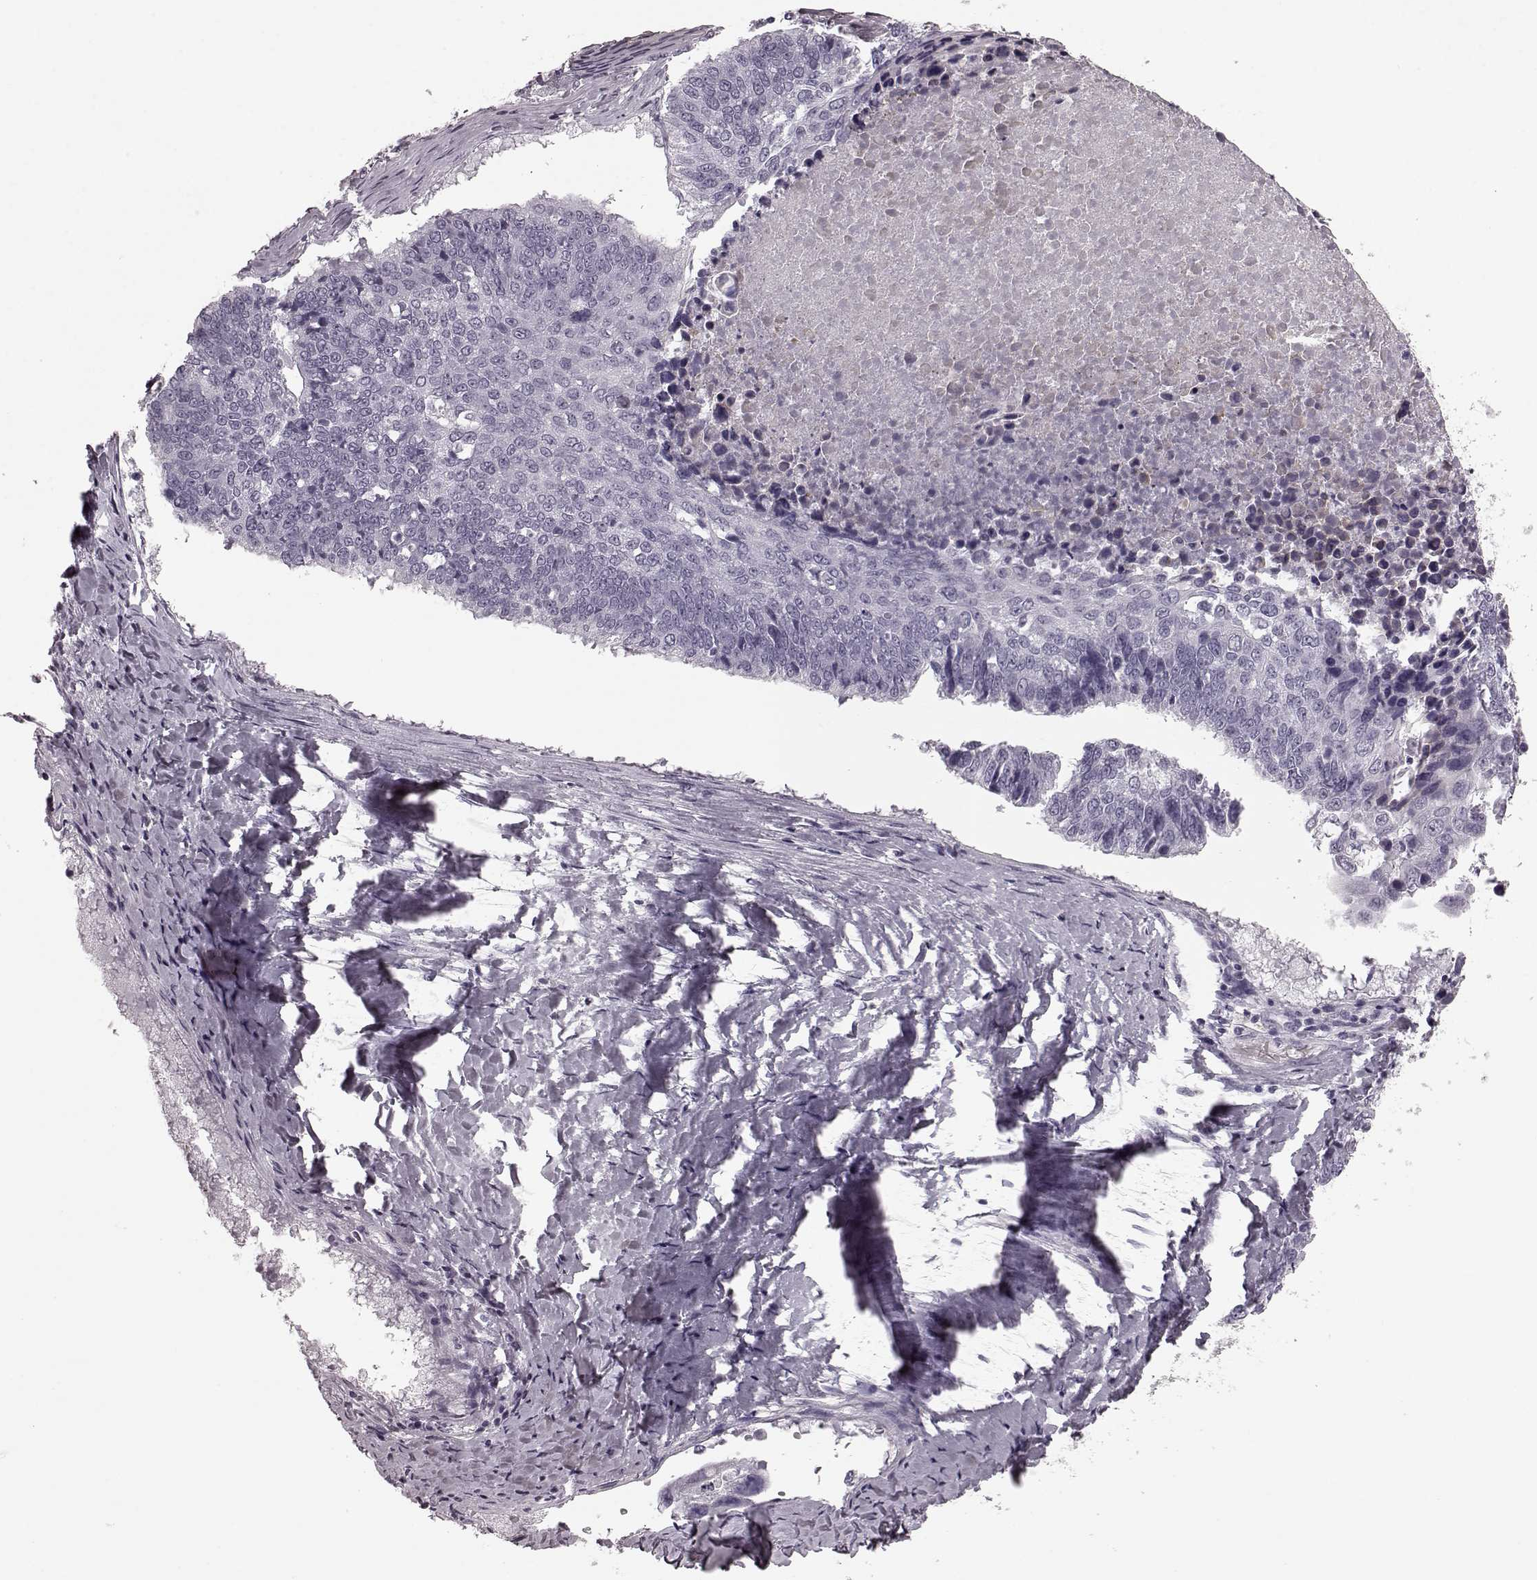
{"staining": {"intensity": "negative", "quantity": "none", "location": "none"}, "tissue": "lung cancer", "cell_type": "Tumor cells", "image_type": "cancer", "snomed": [{"axis": "morphology", "description": "Squamous cell carcinoma, NOS"}, {"axis": "topography", "description": "Lung"}], "caption": "Immunohistochemical staining of human lung cancer shows no significant expression in tumor cells.", "gene": "CST7", "patient": {"sex": "male", "age": 73}}